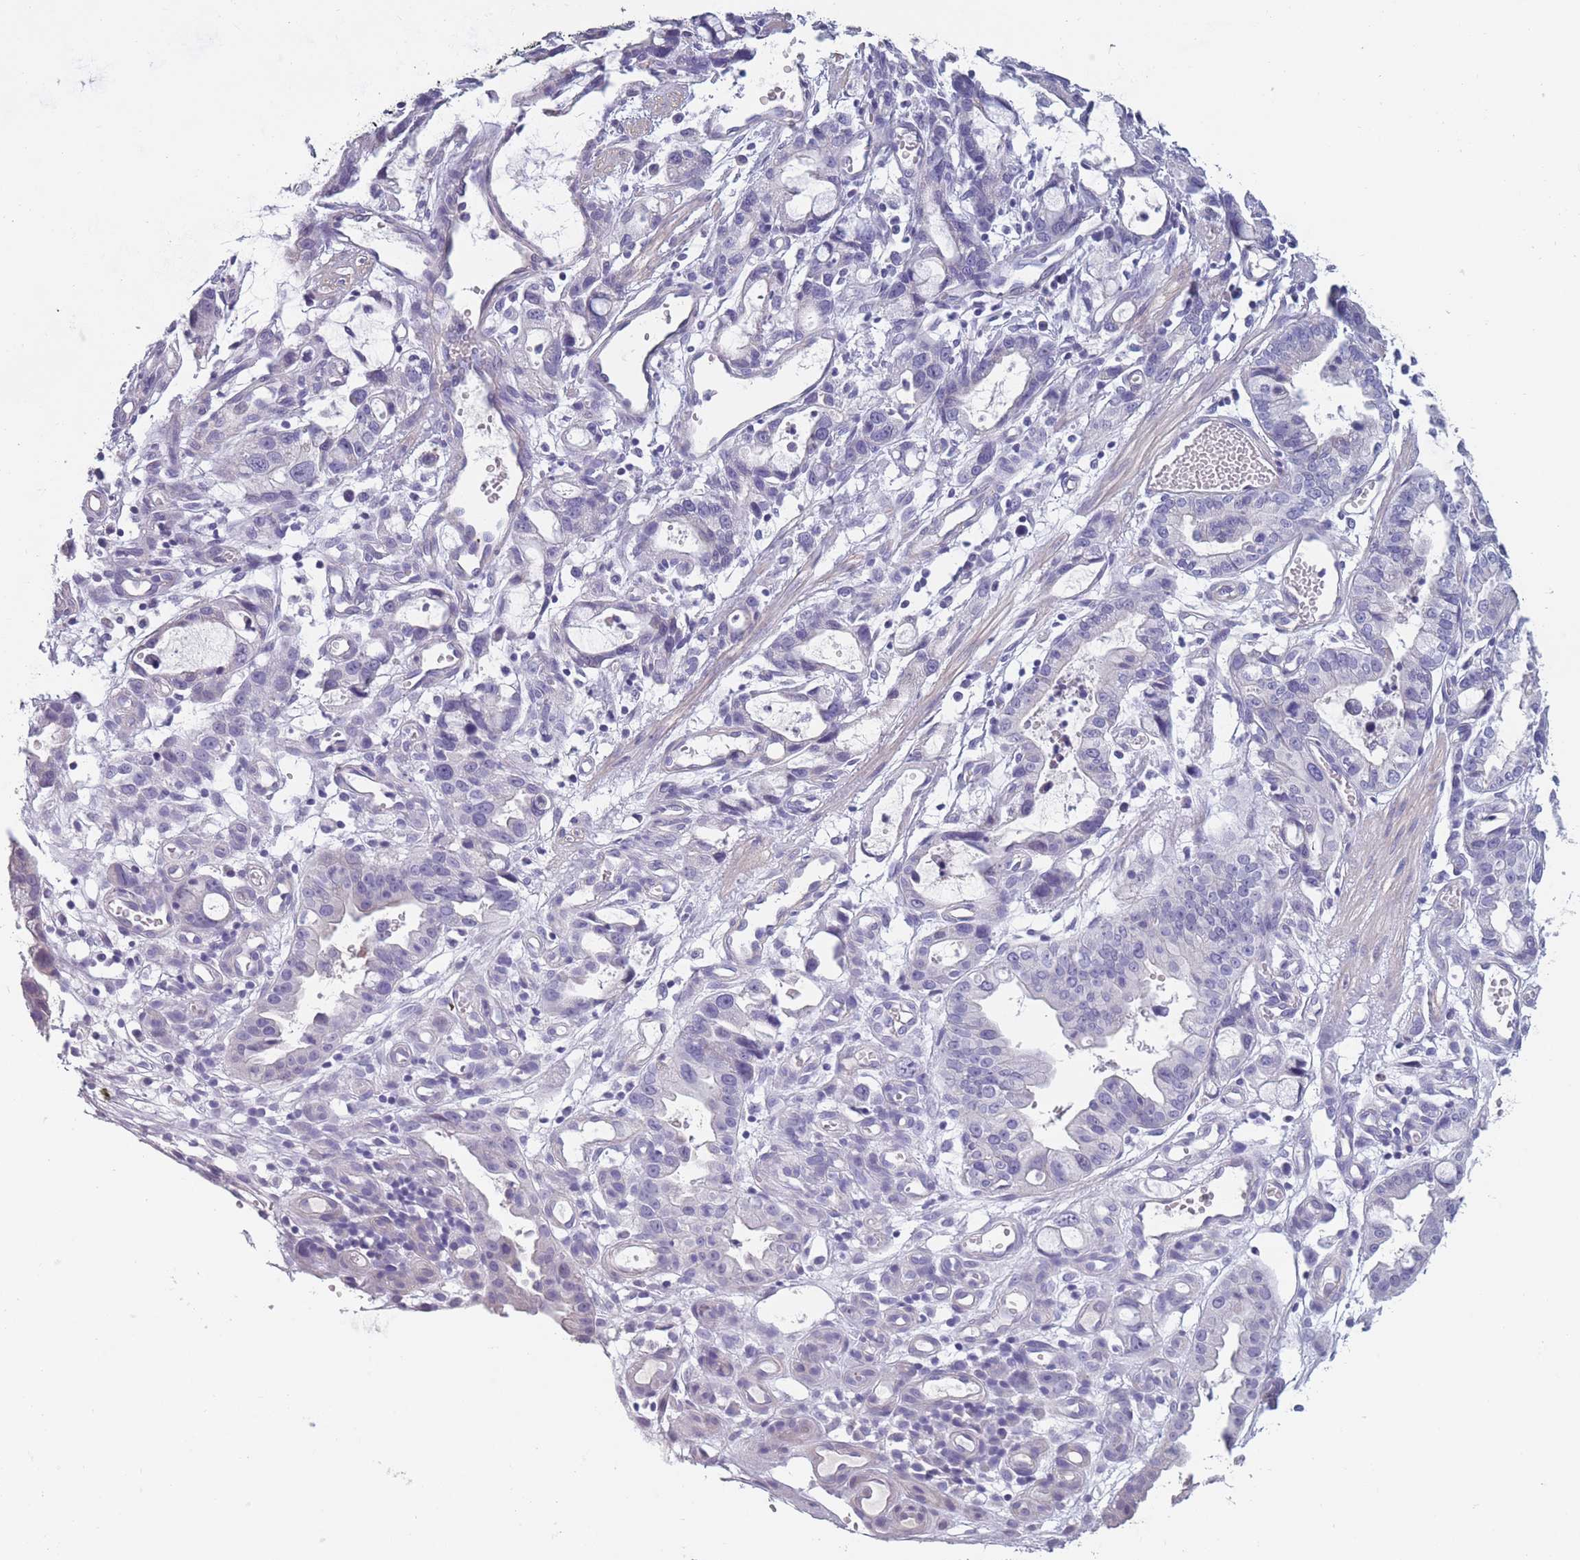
{"staining": {"intensity": "negative", "quantity": "none", "location": "none"}, "tissue": "stomach cancer", "cell_type": "Tumor cells", "image_type": "cancer", "snomed": [{"axis": "morphology", "description": "Adenocarcinoma, NOS"}, {"axis": "topography", "description": "Stomach"}], "caption": "Immunohistochemical staining of human stomach adenocarcinoma exhibits no significant expression in tumor cells.", "gene": "OR4C5", "patient": {"sex": "male", "age": 55}}